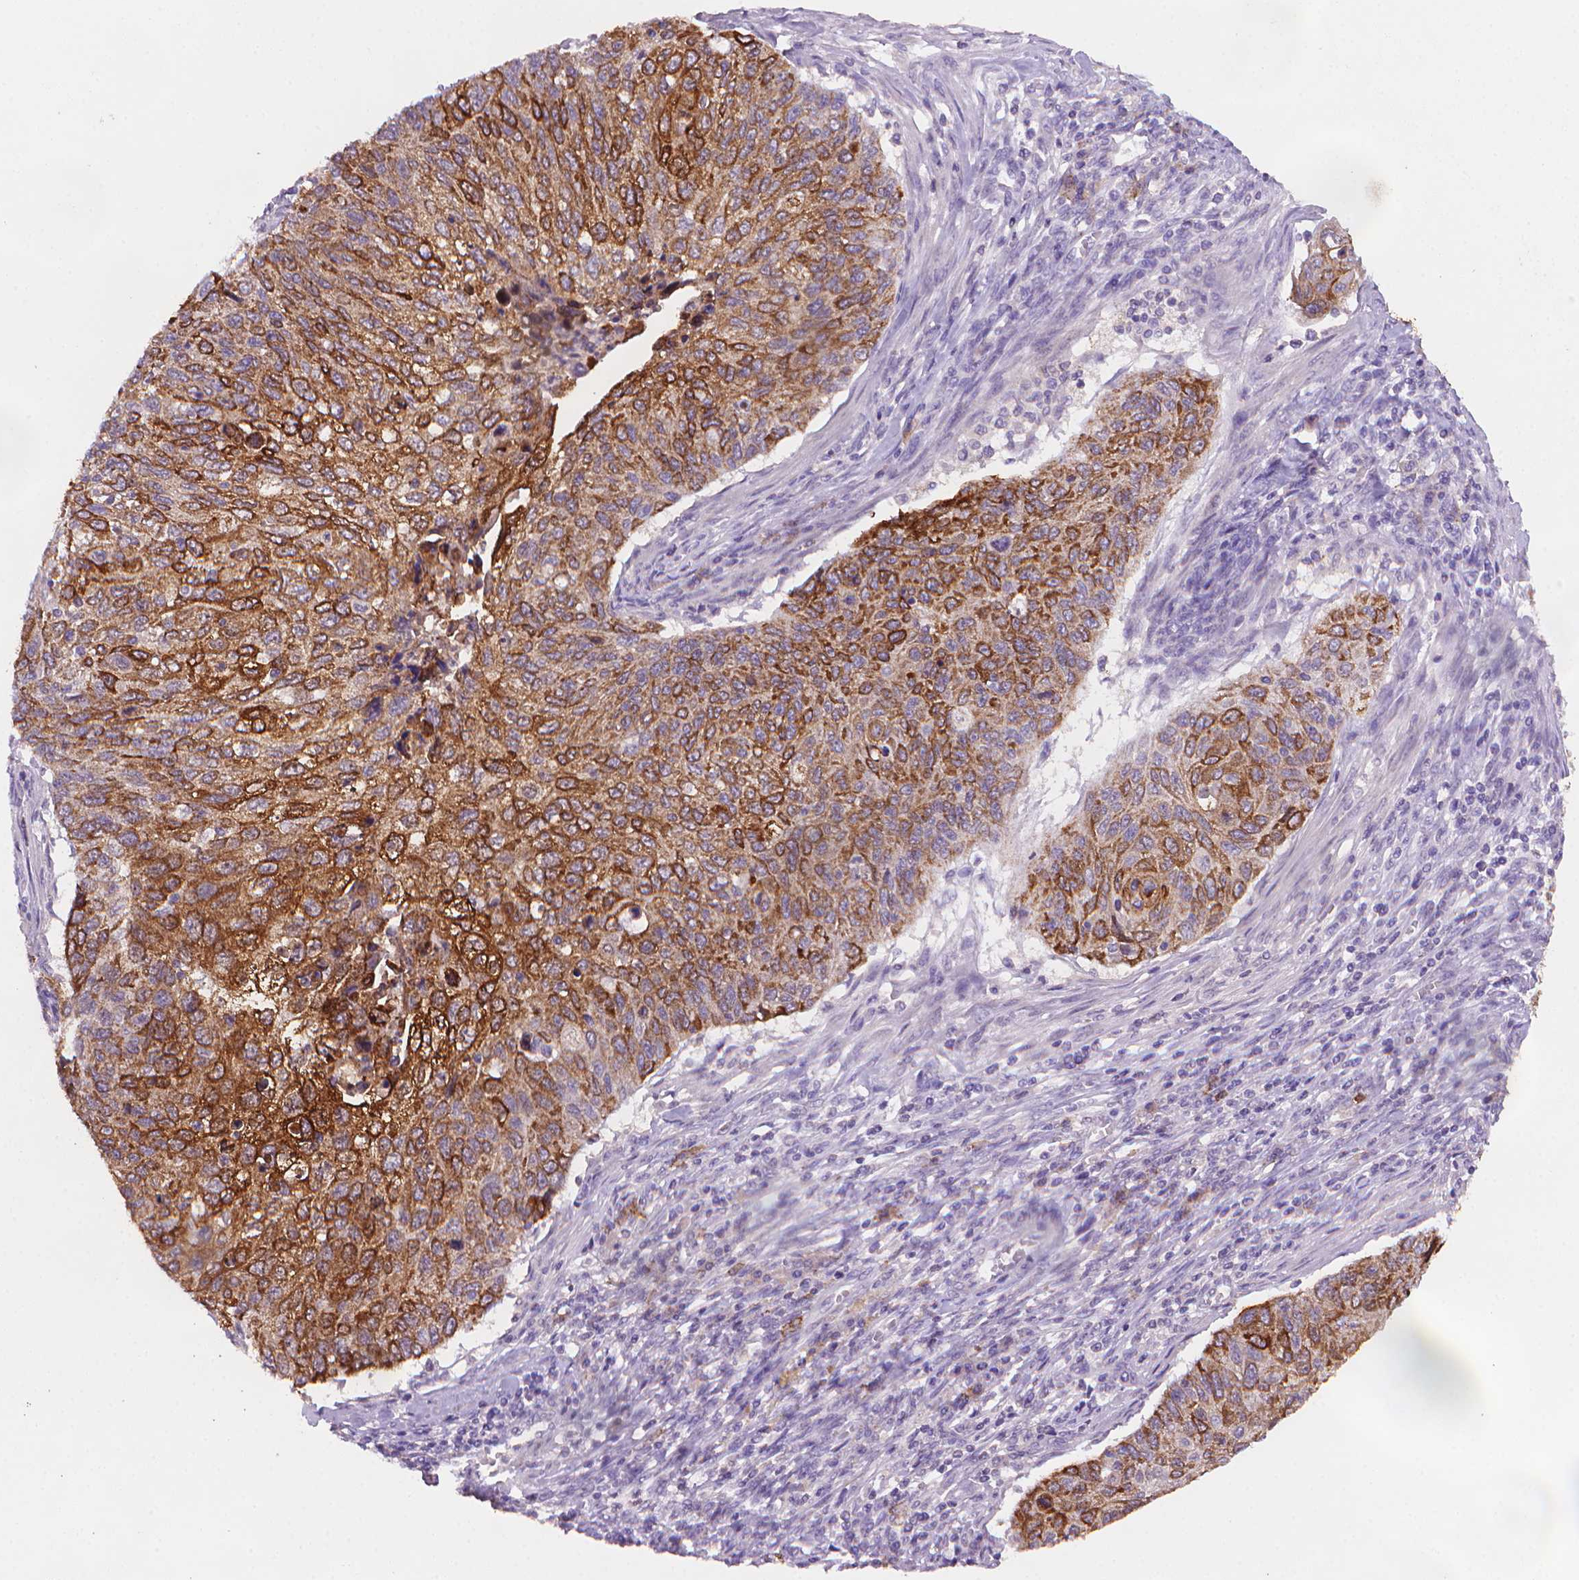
{"staining": {"intensity": "strong", "quantity": ">75%", "location": "cytoplasmic/membranous"}, "tissue": "cervical cancer", "cell_type": "Tumor cells", "image_type": "cancer", "snomed": [{"axis": "morphology", "description": "Squamous cell carcinoma, NOS"}, {"axis": "topography", "description": "Cervix"}], "caption": "Protein analysis of cervical squamous cell carcinoma tissue reveals strong cytoplasmic/membranous positivity in approximately >75% of tumor cells.", "gene": "MUC1", "patient": {"sex": "female", "age": 70}}